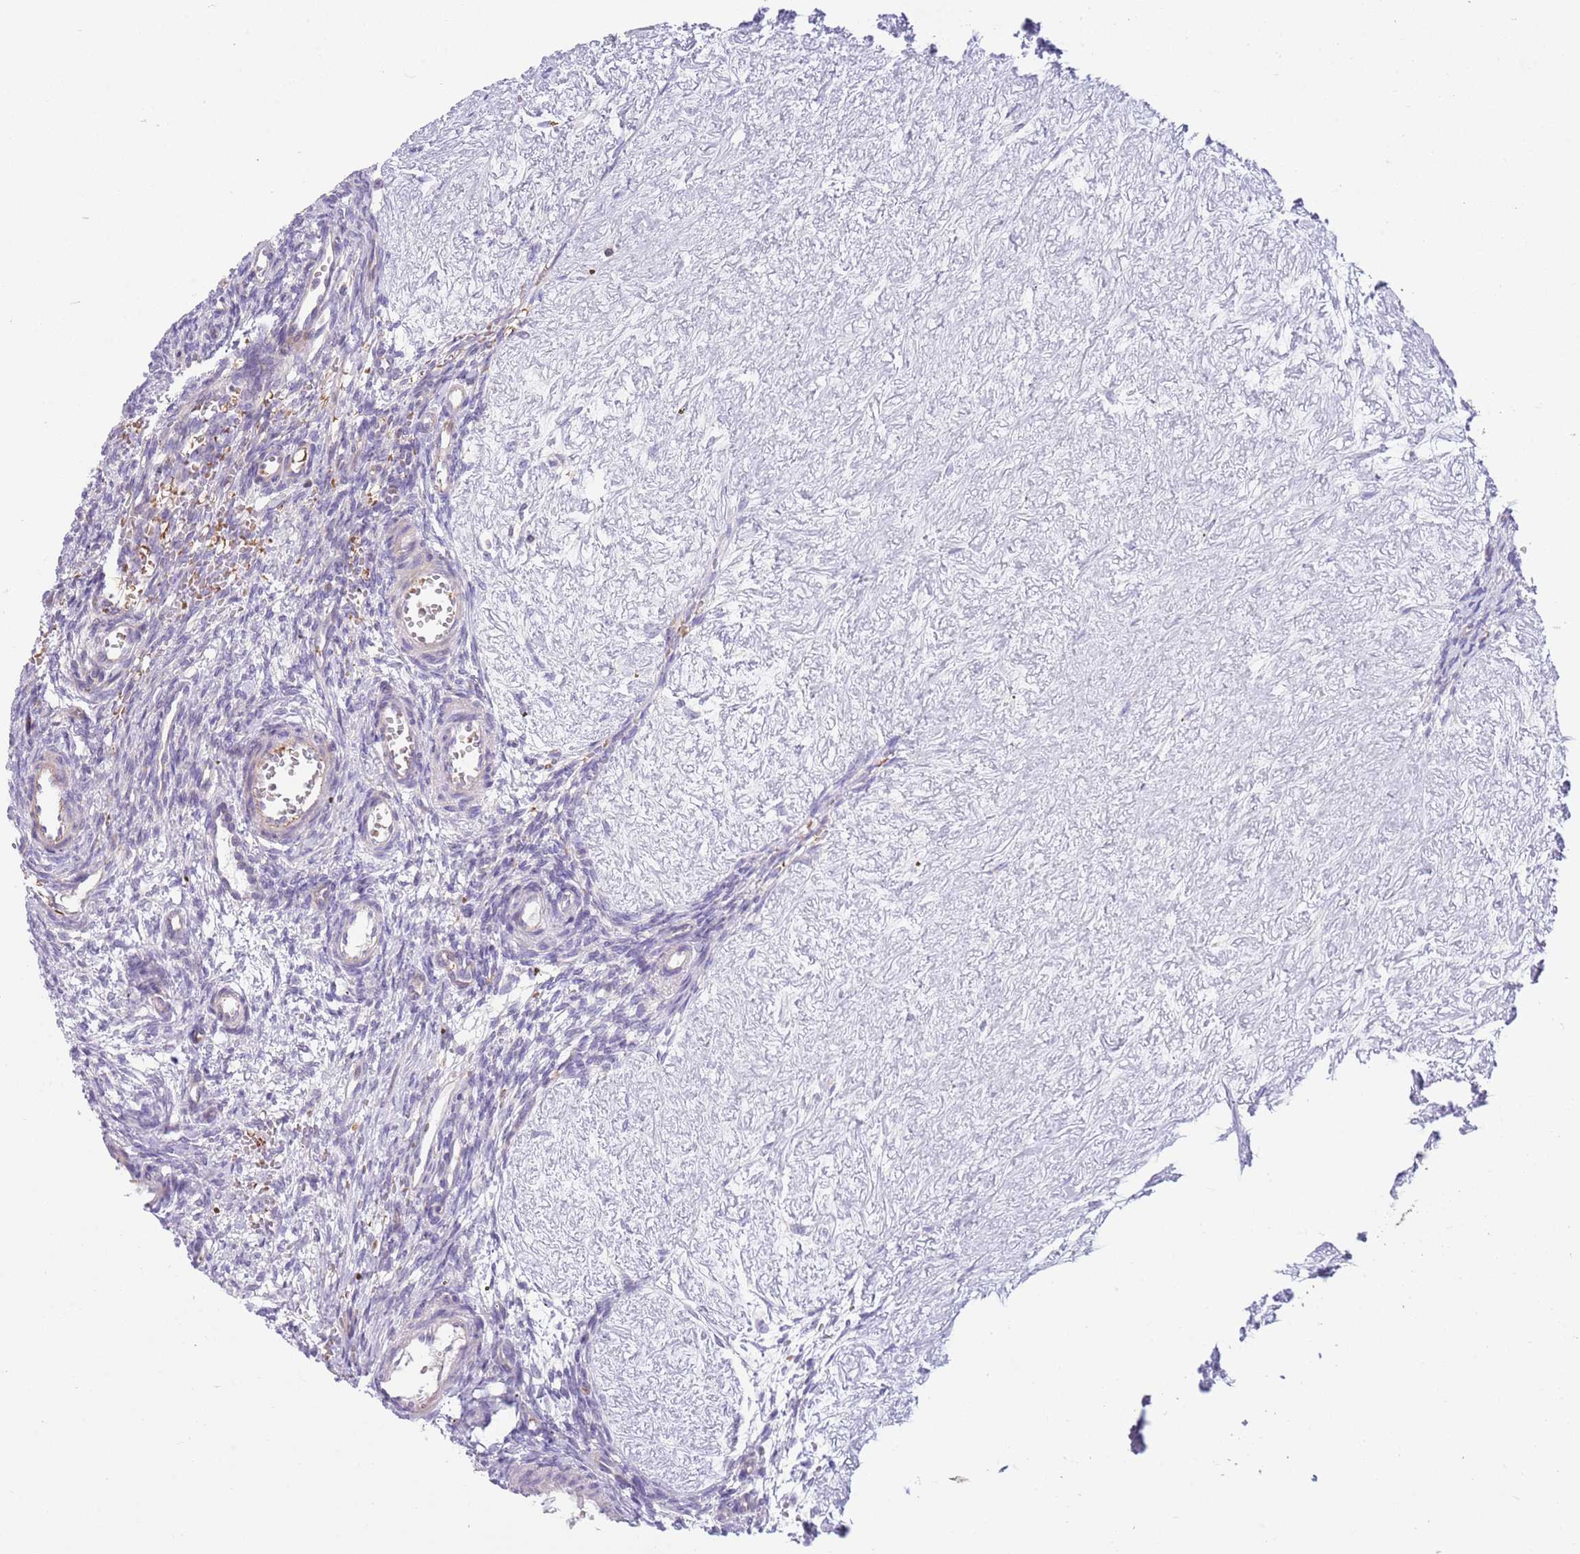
{"staining": {"intensity": "negative", "quantity": "none", "location": "none"}, "tissue": "ovary", "cell_type": "Ovarian stroma cells", "image_type": "normal", "snomed": [{"axis": "morphology", "description": "Normal tissue, NOS"}, {"axis": "topography", "description": "Ovary"}], "caption": "Photomicrograph shows no significant protein expression in ovarian stroma cells of unremarkable ovary.", "gene": "ZNF14", "patient": {"sex": "female", "age": 39}}